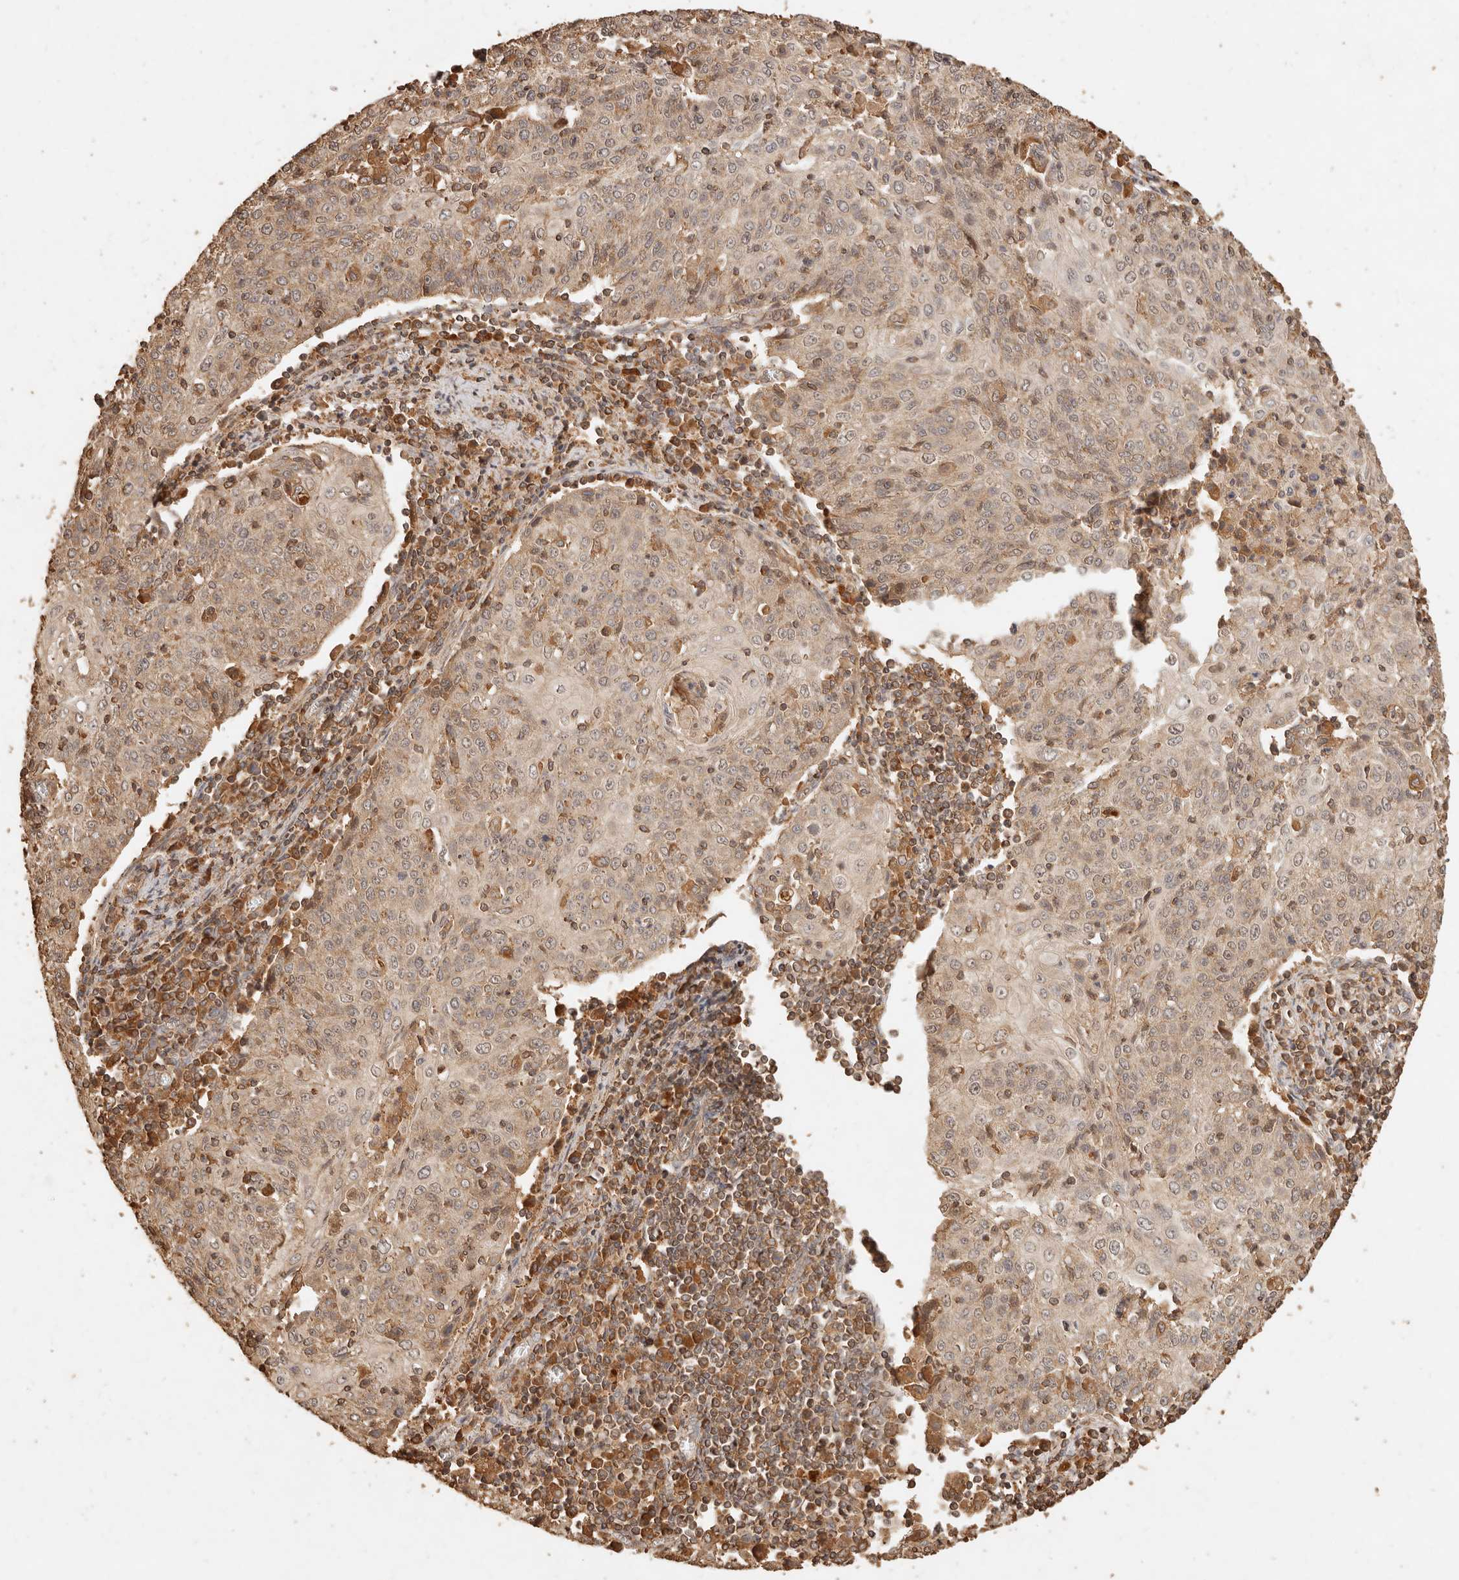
{"staining": {"intensity": "moderate", "quantity": "25%-75%", "location": "cytoplasmic/membranous"}, "tissue": "cervical cancer", "cell_type": "Tumor cells", "image_type": "cancer", "snomed": [{"axis": "morphology", "description": "Squamous cell carcinoma, NOS"}, {"axis": "topography", "description": "Cervix"}], "caption": "There is medium levels of moderate cytoplasmic/membranous staining in tumor cells of cervical cancer (squamous cell carcinoma), as demonstrated by immunohistochemical staining (brown color).", "gene": "FAM180B", "patient": {"sex": "female", "age": 48}}